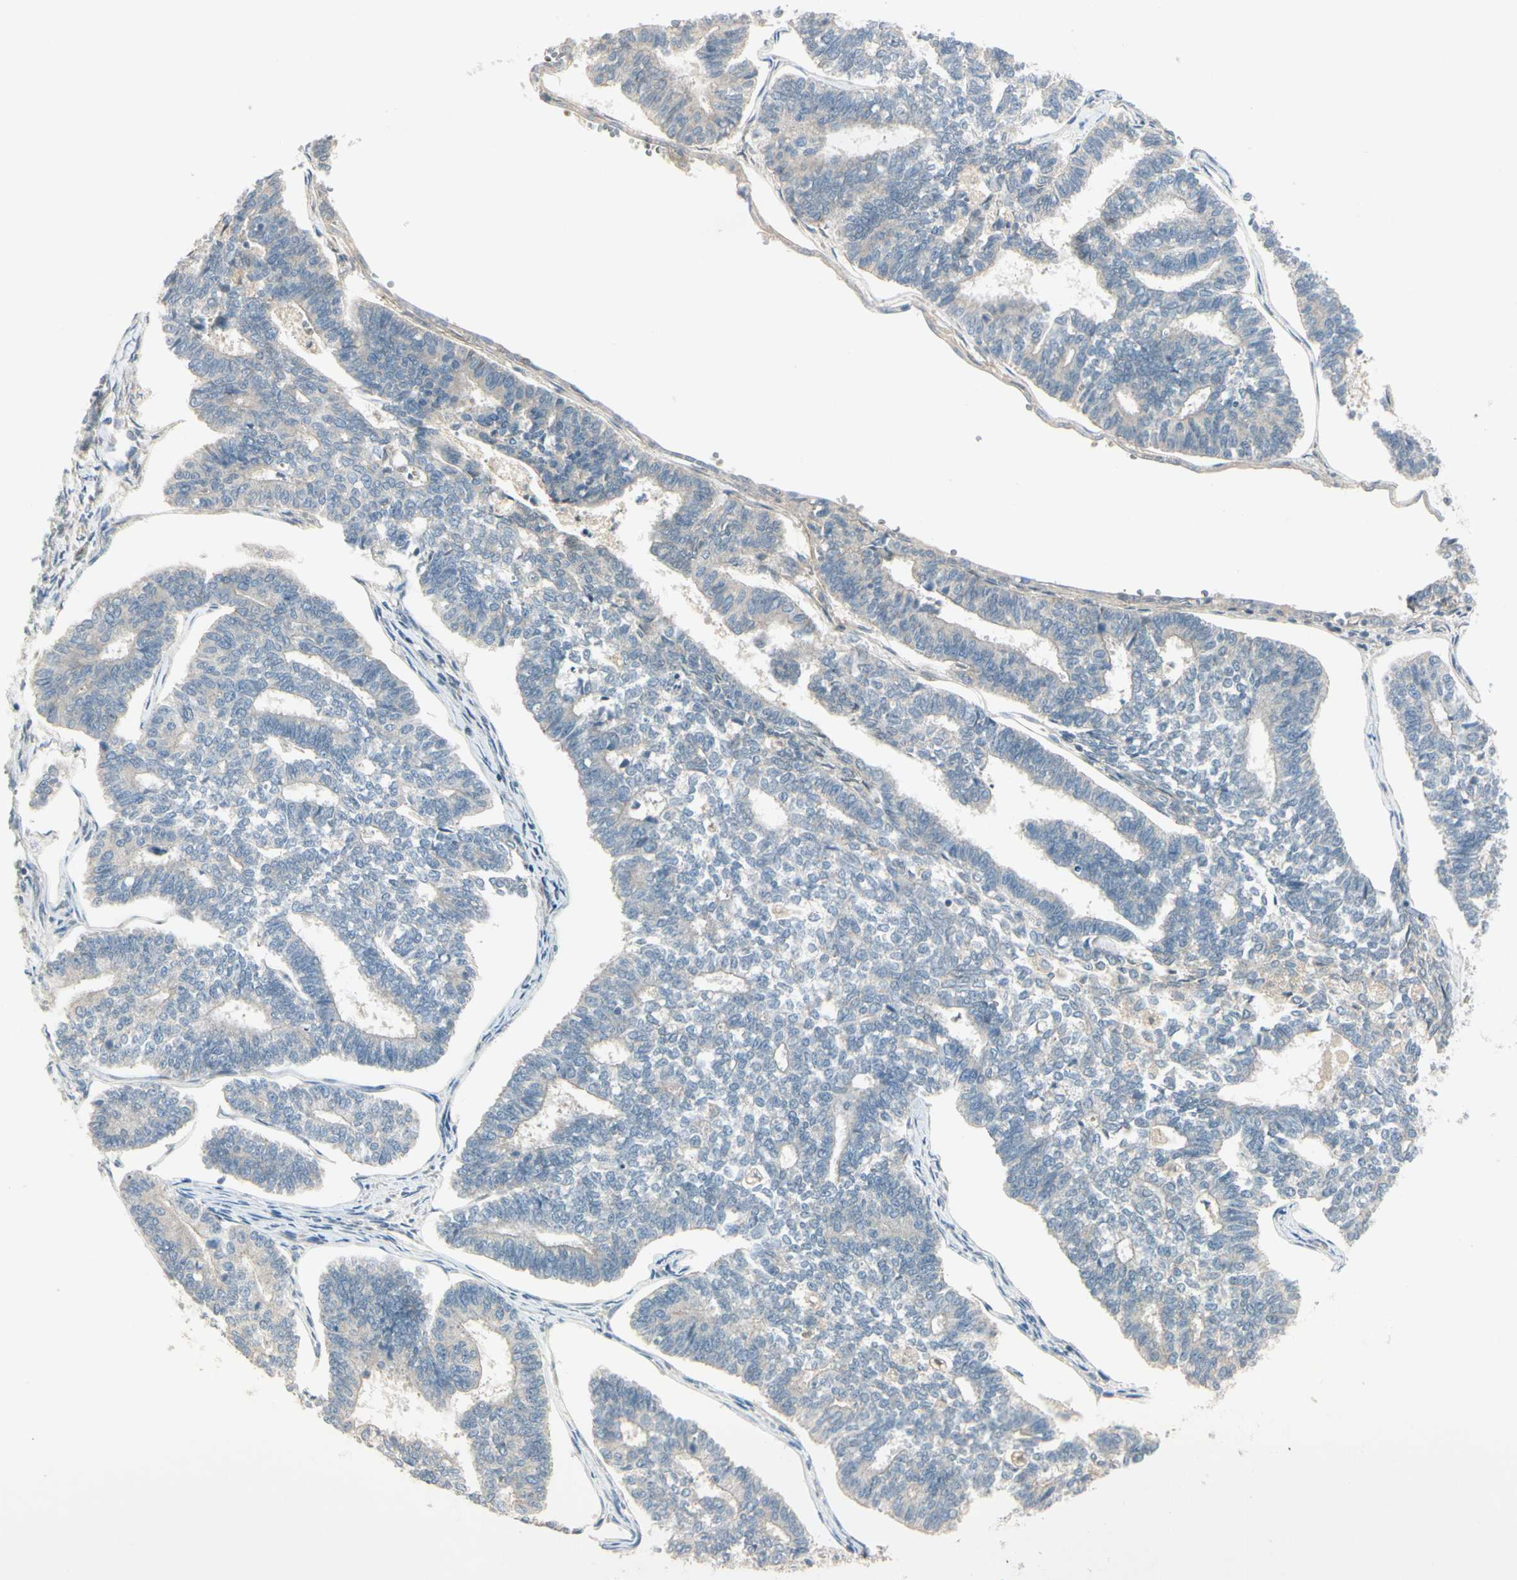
{"staining": {"intensity": "negative", "quantity": "none", "location": "none"}, "tissue": "endometrial cancer", "cell_type": "Tumor cells", "image_type": "cancer", "snomed": [{"axis": "morphology", "description": "Adenocarcinoma, NOS"}, {"axis": "topography", "description": "Endometrium"}], "caption": "This is a histopathology image of immunohistochemistry staining of endometrial cancer, which shows no positivity in tumor cells.", "gene": "PPP3CB", "patient": {"sex": "female", "age": 70}}